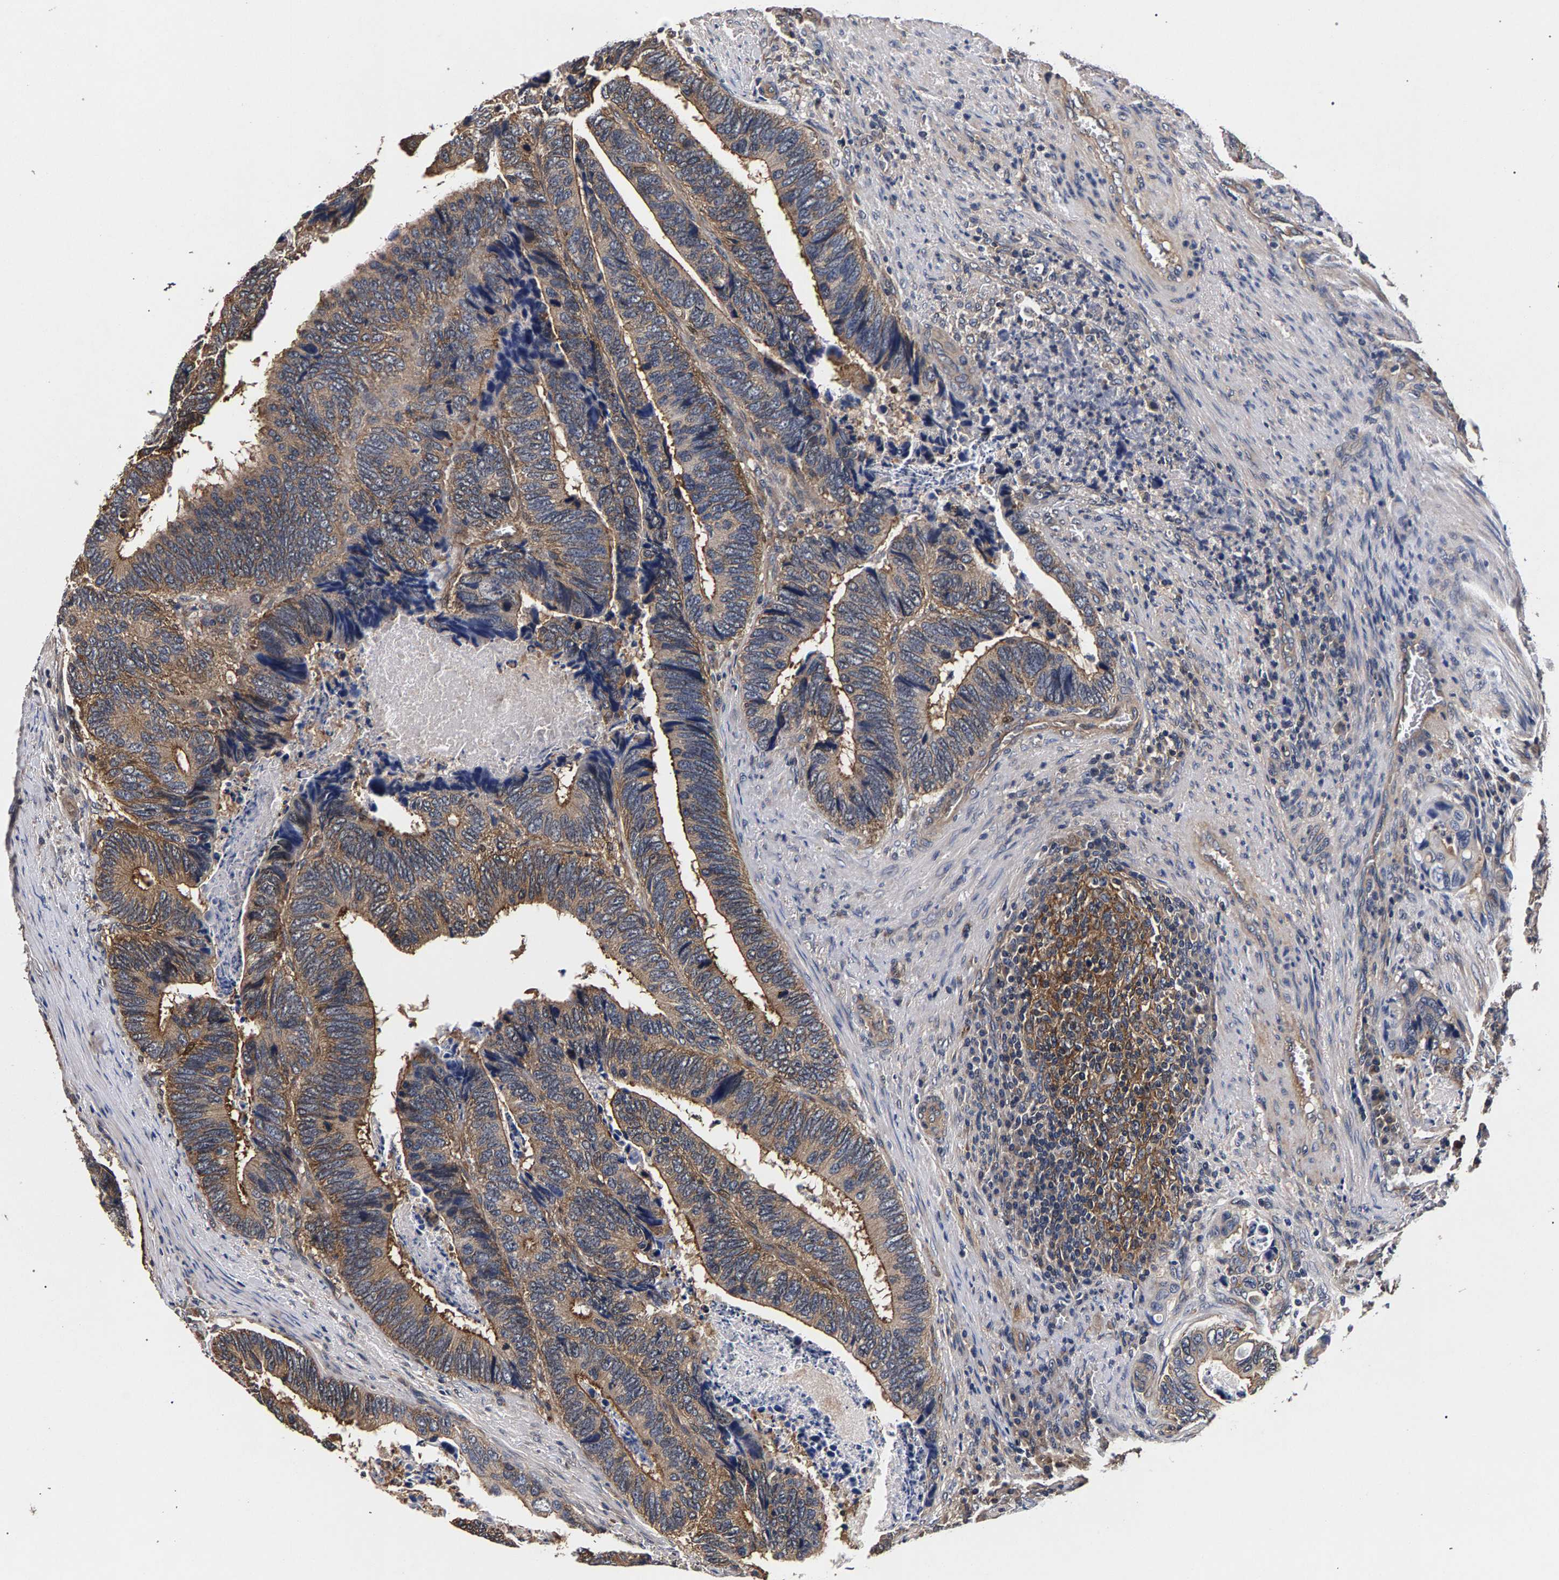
{"staining": {"intensity": "moderate", "quantity": "25%-75%", "location": "cytoplasmic/membranous"}, "tissue": "colorectal cancer", "cell_type": "Tumor cells", "image_type": "cancer", "snomed": [{"axis": "morphology", "description": "Adenocarcinoma, NOS"}, {"axis": "topography", "description": "Colon"}], "caption": "Colorectal adenocarcinoma stained with DAB (3,3'-diaminobenzidine) immunohistochemistry demonstrates medium levels of moderate cytoplasmic/membranous staining in about 25%-75% of tumor cells. (Brightfield microscopy of DAB IHC at high magnification).", "gene": "MARCHF7", "patient": {"sex": "male", "age": 72}}